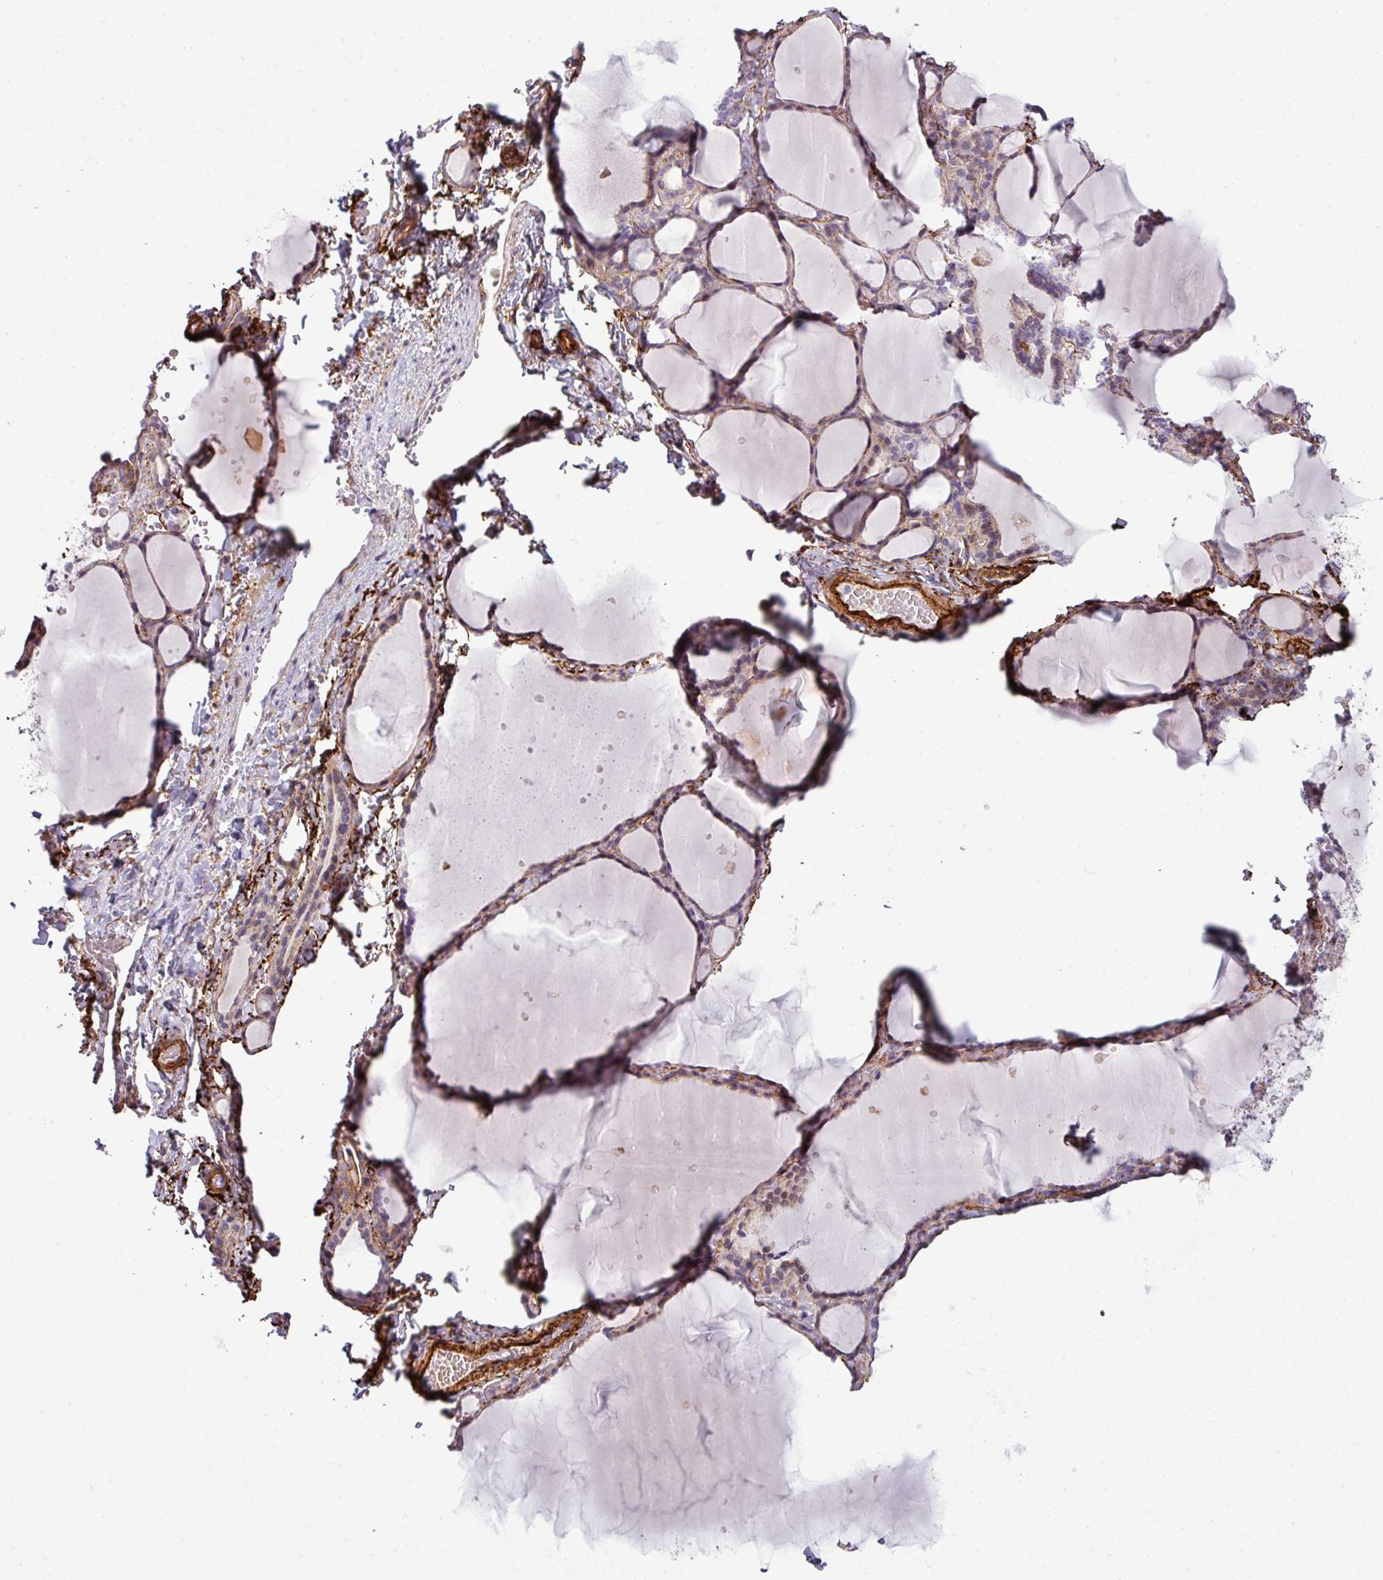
{"staining": {"intensity": "negative", "quantity": "none", "location": "none"}, "tissue": "thyroid gland", "cell_type": "Glandular cells", "image_type": "normal", "snomed": [{"axis": "morphology", "description": "Normal tissue, NOS"}, {"axis": "topography", "description": "Thyroid gland"}], "caption": "A micrograph of human thyroid gland is negative for staining in glandular cells. The staining was performed using DAB to visualize the protein expression in brown, while the nuclei were stained in blue with hematoxylin (Magnification: 20x).", "gene": "COL8A1", "patient": {"sex": "female", "age": 49}}